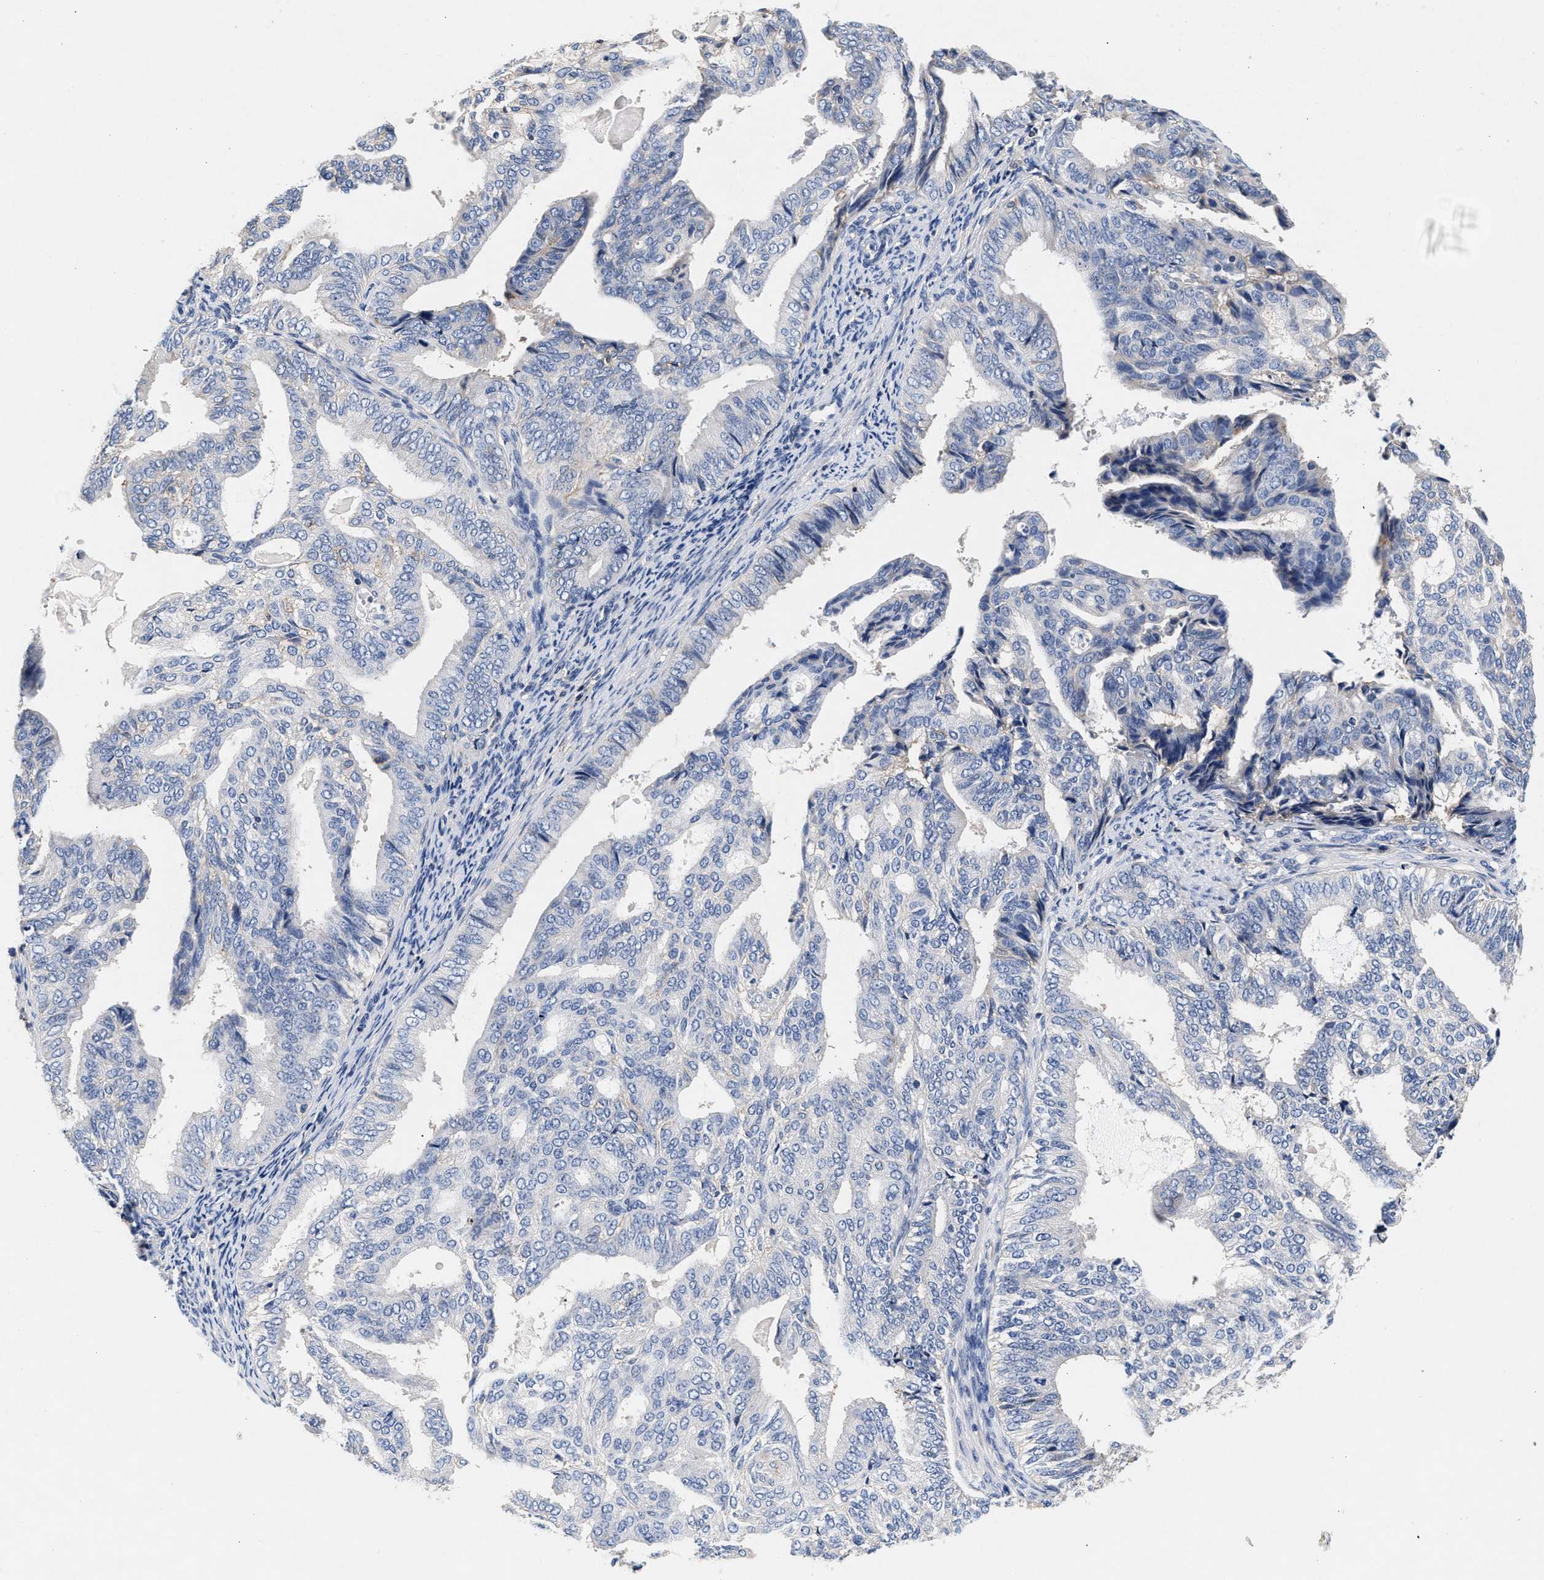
{"staining": {"intensity": "negative", "quantity": "none", "location": "none"}, "tissue": "endometrial cancer", "cell_type": "Tumor cells", "image_type": "cancer", "snomed": [{"axis": "morphology", "description": "Adenocarcinoma, NOS"}, {"axis": "topography", "description": "Endometrium"}], "caption": "DAB immunohistochemical staining of human endometrial adenocarcinoma displays no significant expression in tumor cells.", "gene": "GNAI3", "patient": {"sex": "female", "age": 58}}